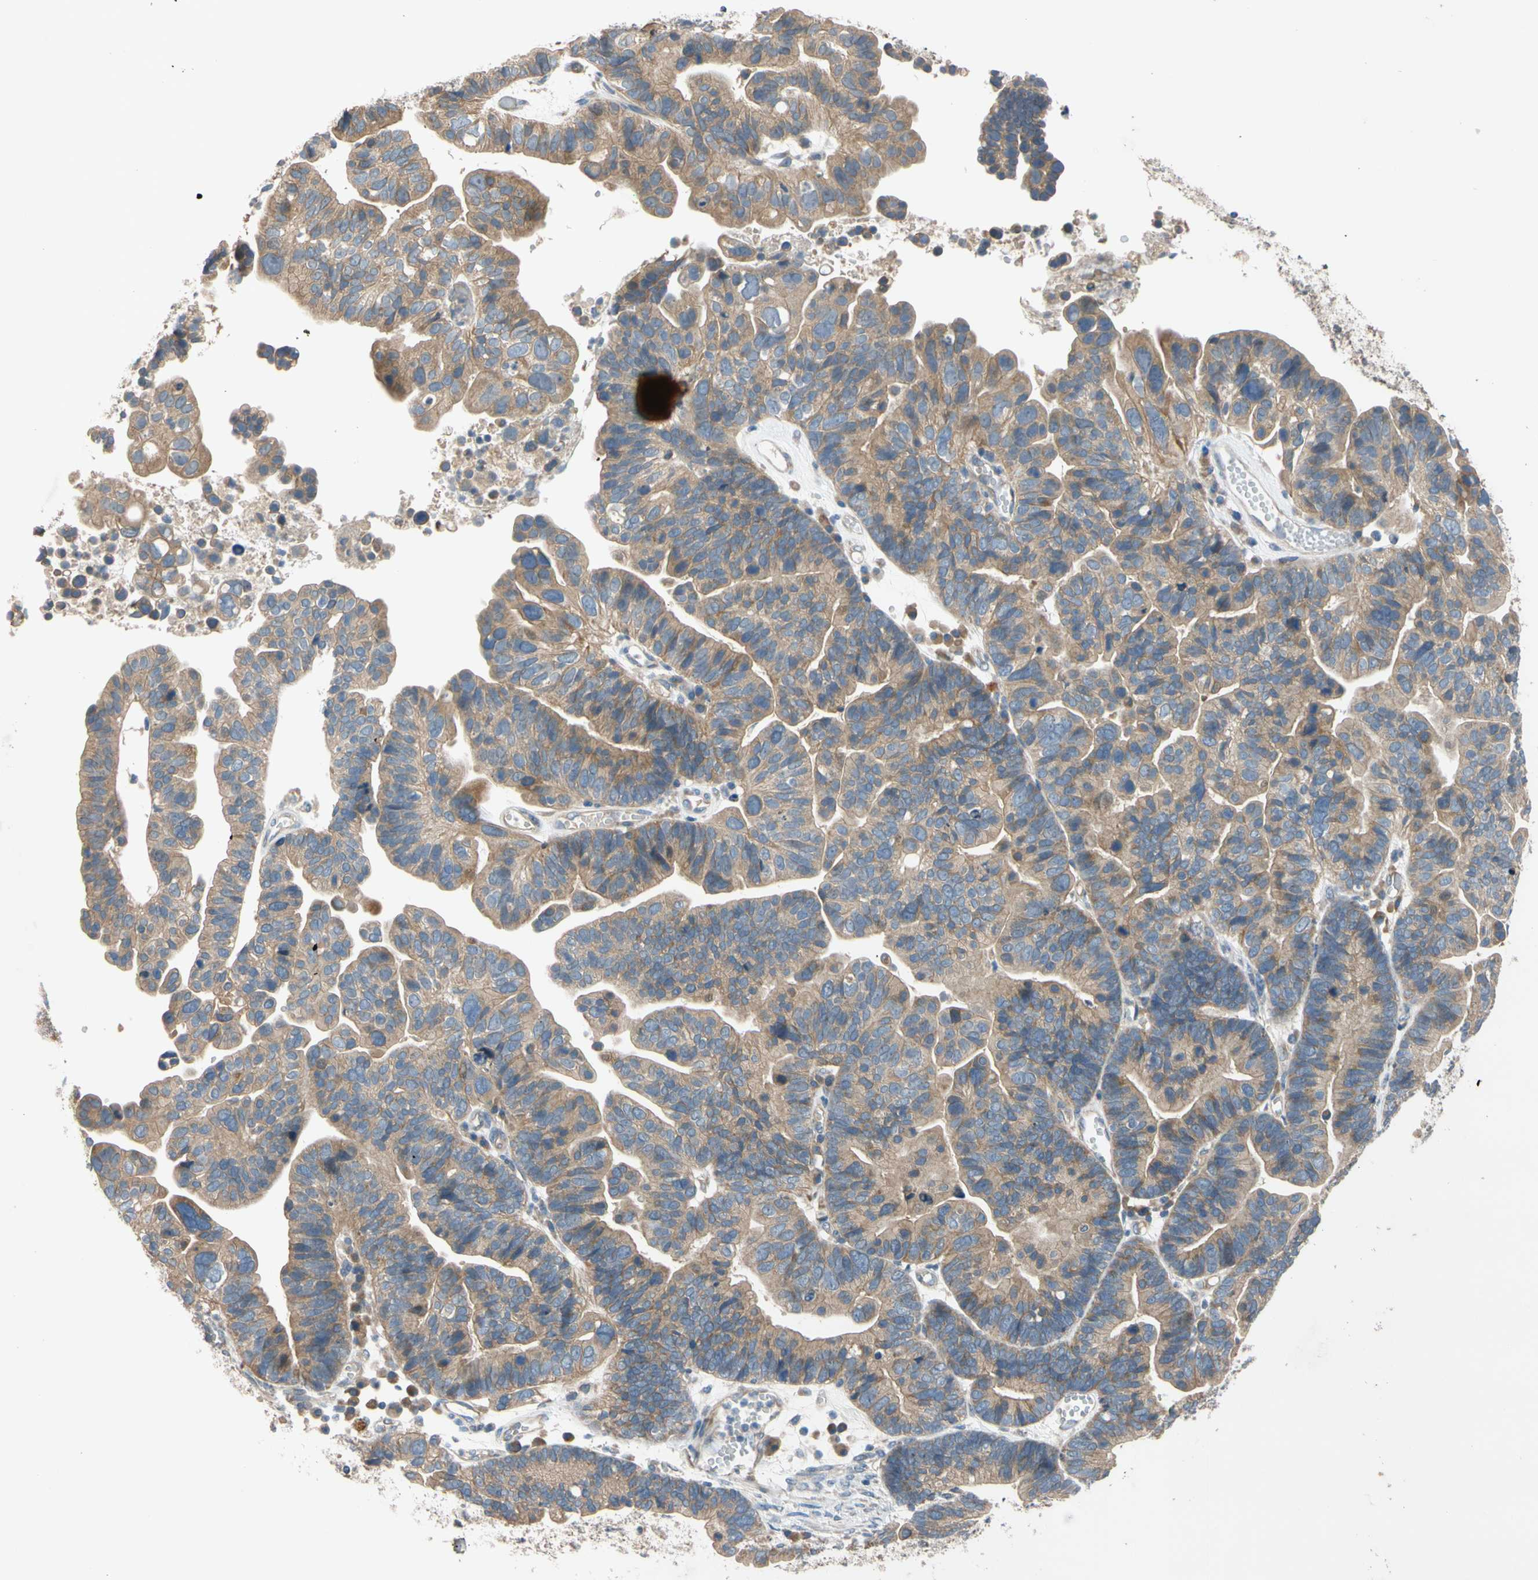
{"staining": {"intensity": "moderate", "quantity": ">75%", "location": "cytoplasmic/membranous"}, "tissue": "ovarian cancer", "cell_type": "Tumor cells", "image_type": "cancer", "snomed": [{"axis": "morphology", "description": "Cystadenocarcinoma, serous, NOS"}, {"axis": "topography", "description": "Ovary"}], "caption": "DAB immunohistochemical staining of ovarian cancer (serous cystadenocarcinoma) exhibits moderate cytoplasmic/membranous protein expression in approximately >75% of tumor cells. Immunohistochemistry (ihc) stains the protein in brown and the nuclei are stained blue.", "gene": "MBTPS2", "patient": {"sex": "female", "age": 56}}